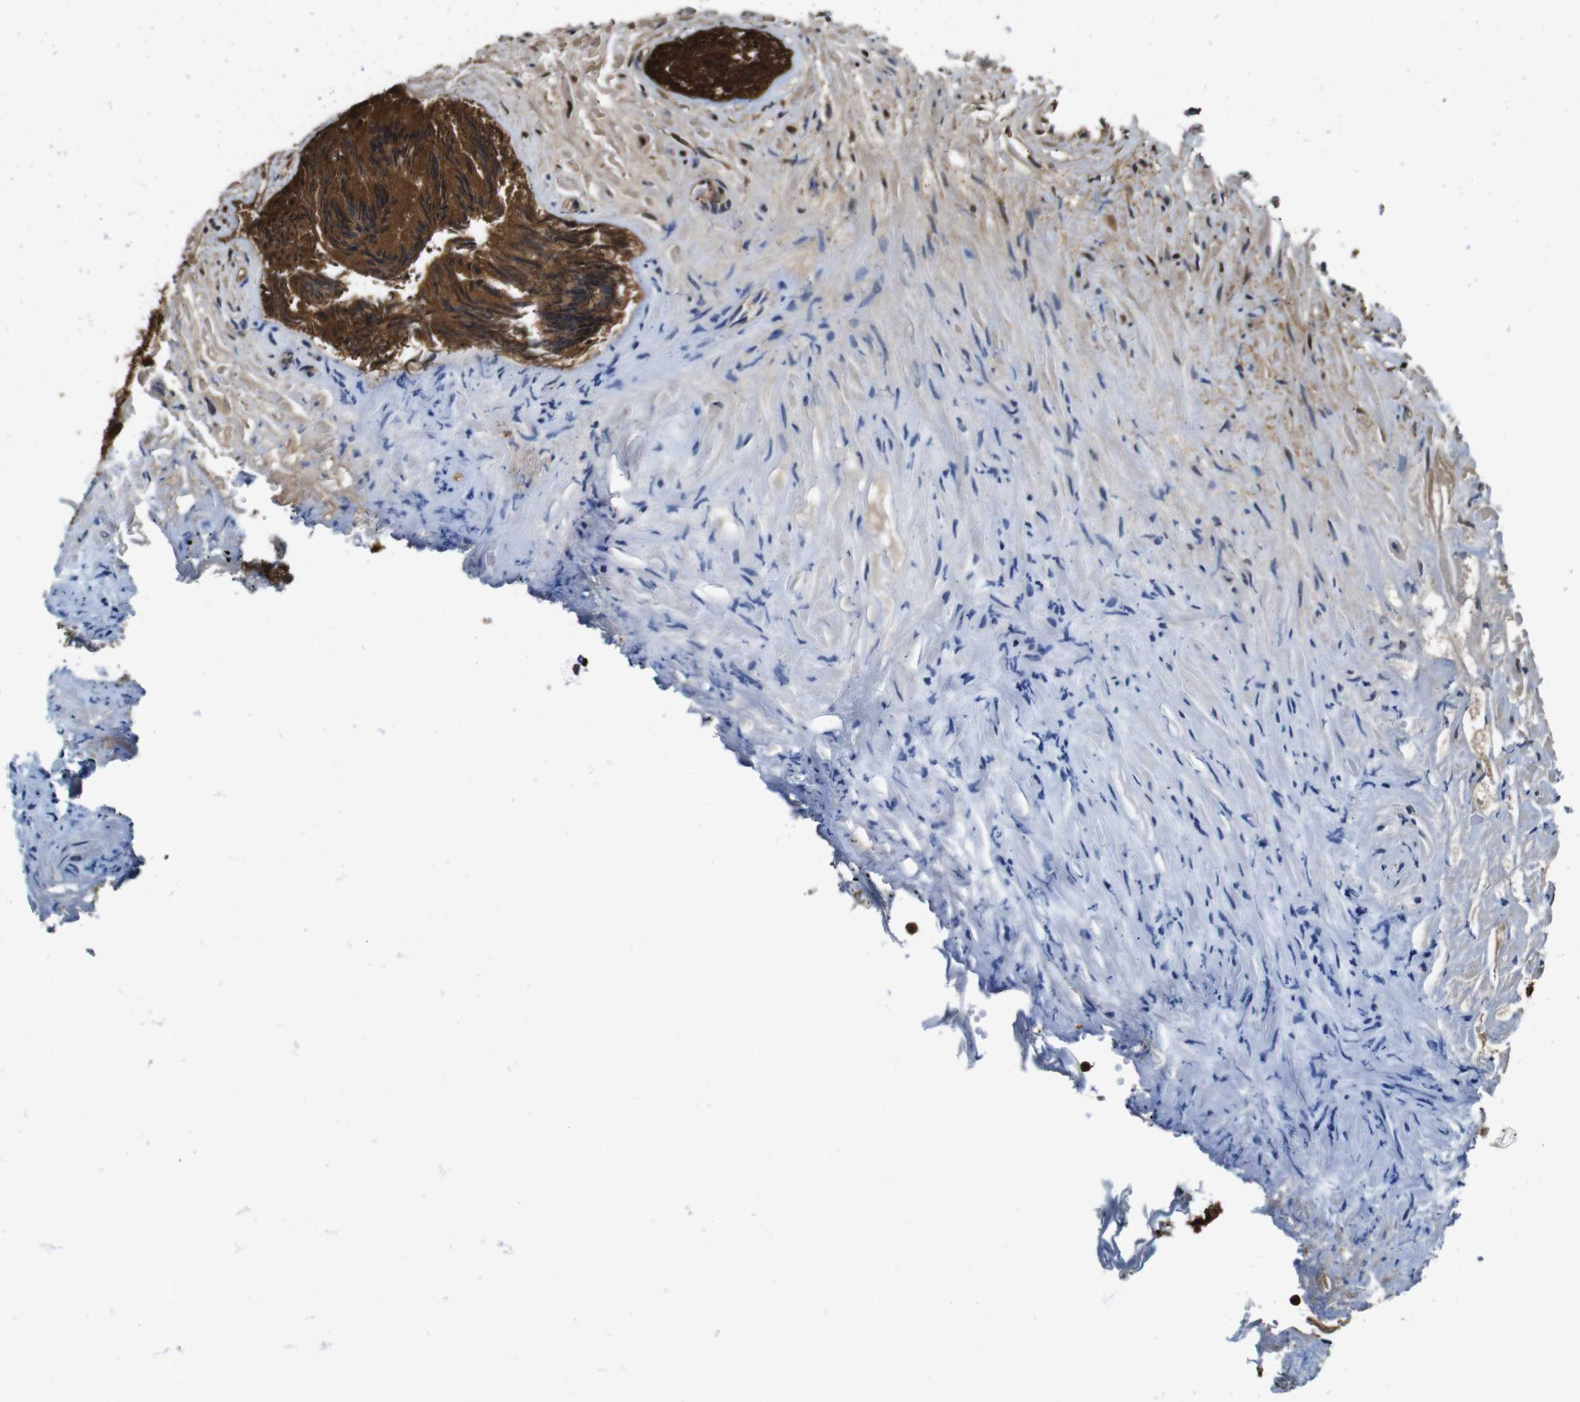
{"staining": {"intensity": "strong", "quantity": ">75%", "location": "cytoplasmic/membranous,nuclear"}, "tissue": "prostate", "cell_type": "Glandular cells", "image_type": "normal", "snomed": [{"axis": "morphology", "description": "Normal tissue, NOS"}, {"axis": "topography", "description": "Prostate"}], "caption": "Immunohistochemical staining of normal human prostate exhibits strong cytoplasmic/membranous,nuclear protein expression in about >75% of glandular cells.", "gene": "VCP", "patient": {"sex": "male", "age": 76}}